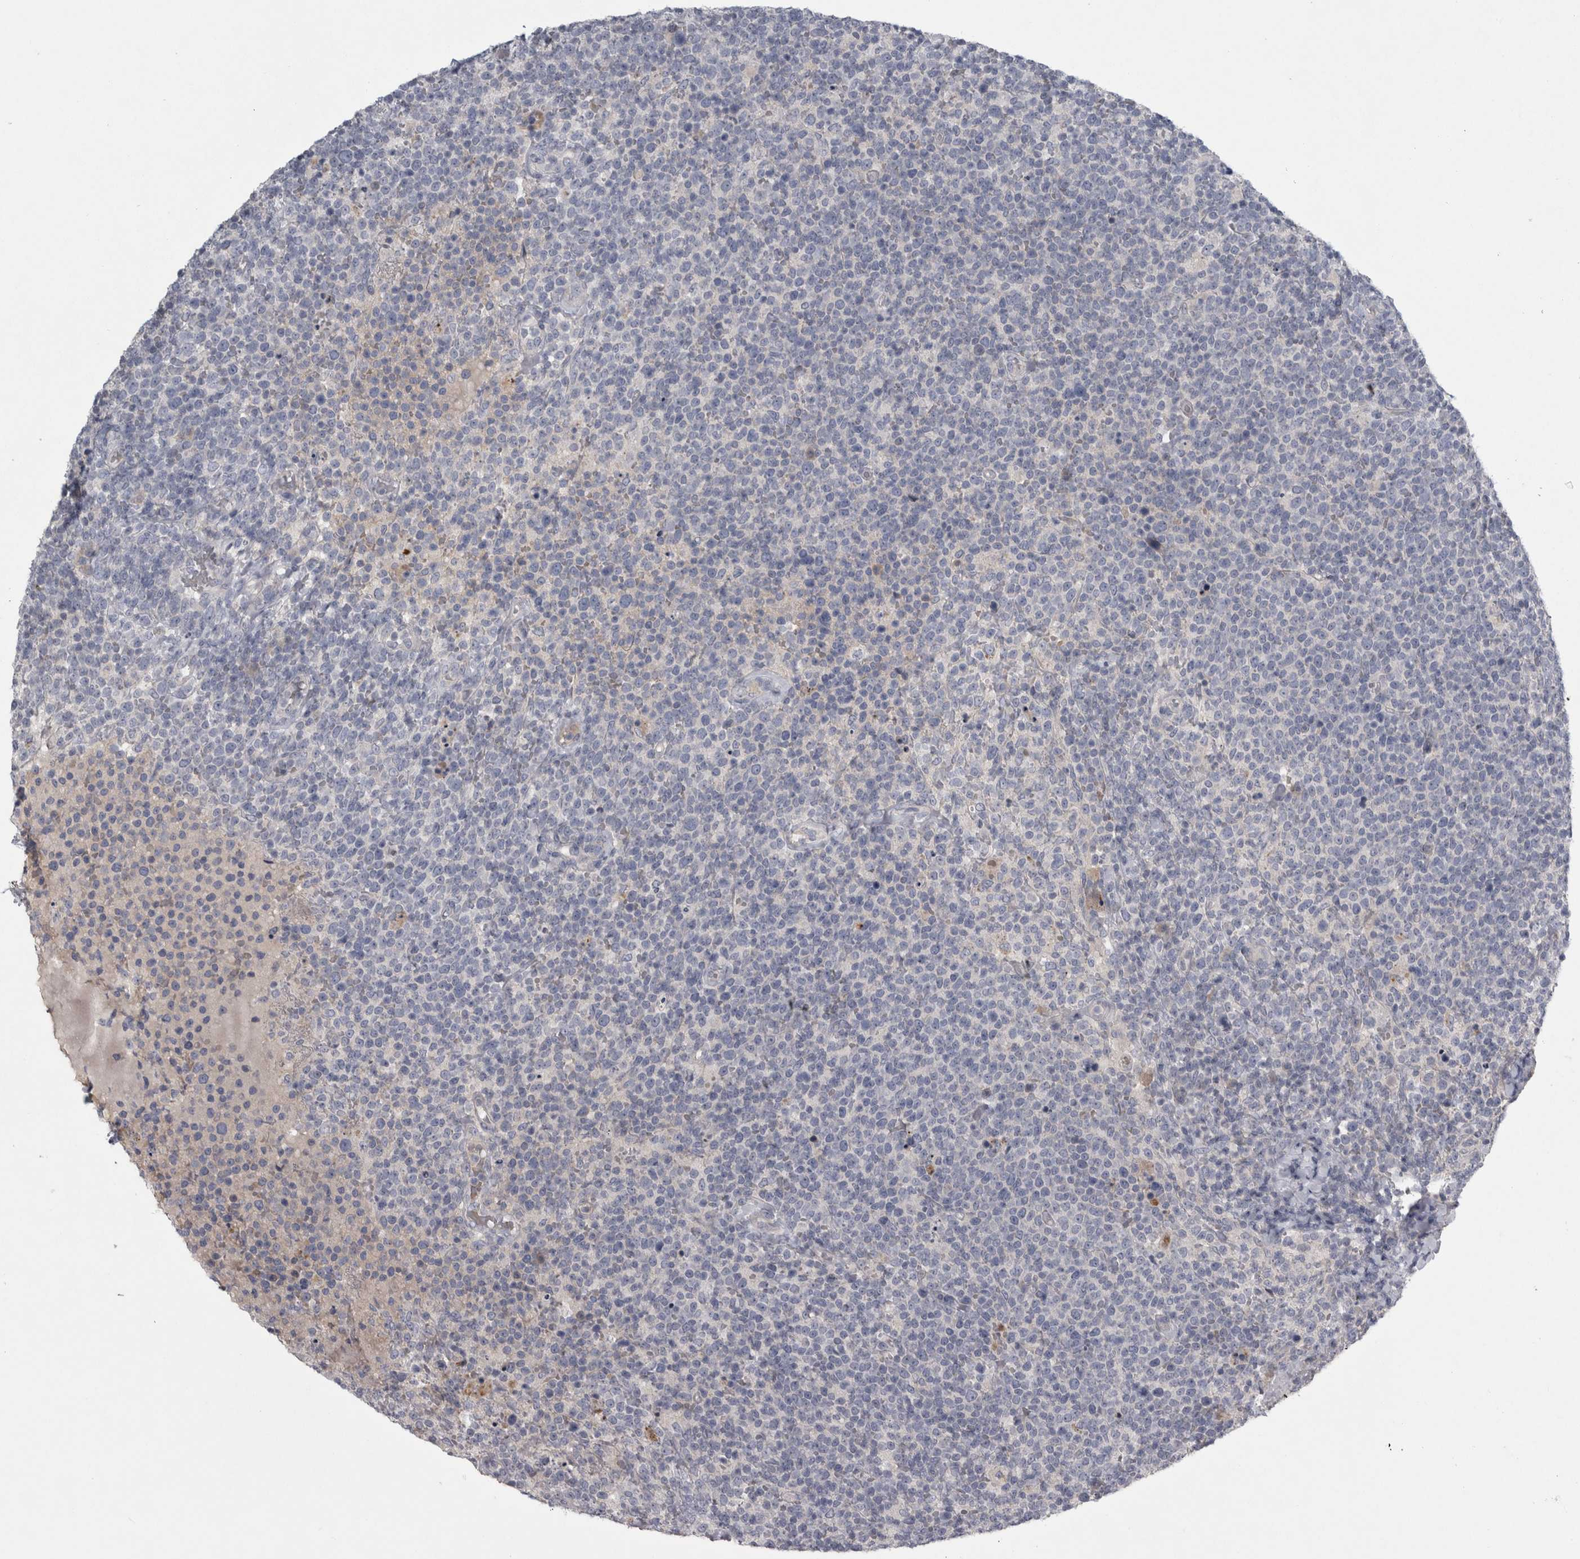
{"staining": {"intensity": "negative", "quantity": "none", "location": "none"}, "tissue": "lymphoma", "cell_type": "Tumor cells", "image_type": "cancer", "snomed": [{"axis": "morphology", "description": "Malignant lymphoma, non-Hodgkin's type, High grade"}, {"axis": "topography", "description": "Lymph node"}], "caption": "IHC photomicrograph of neoplastic tissue: human high-grade malignant lymphoma, non-Hodgkin's type stained with DAB (3,3'-diaminobenzidine) shows no significant protein expression in tumor cells.", "gene": "ENPP7", "patient": {"sex": "male", "age": 61}}